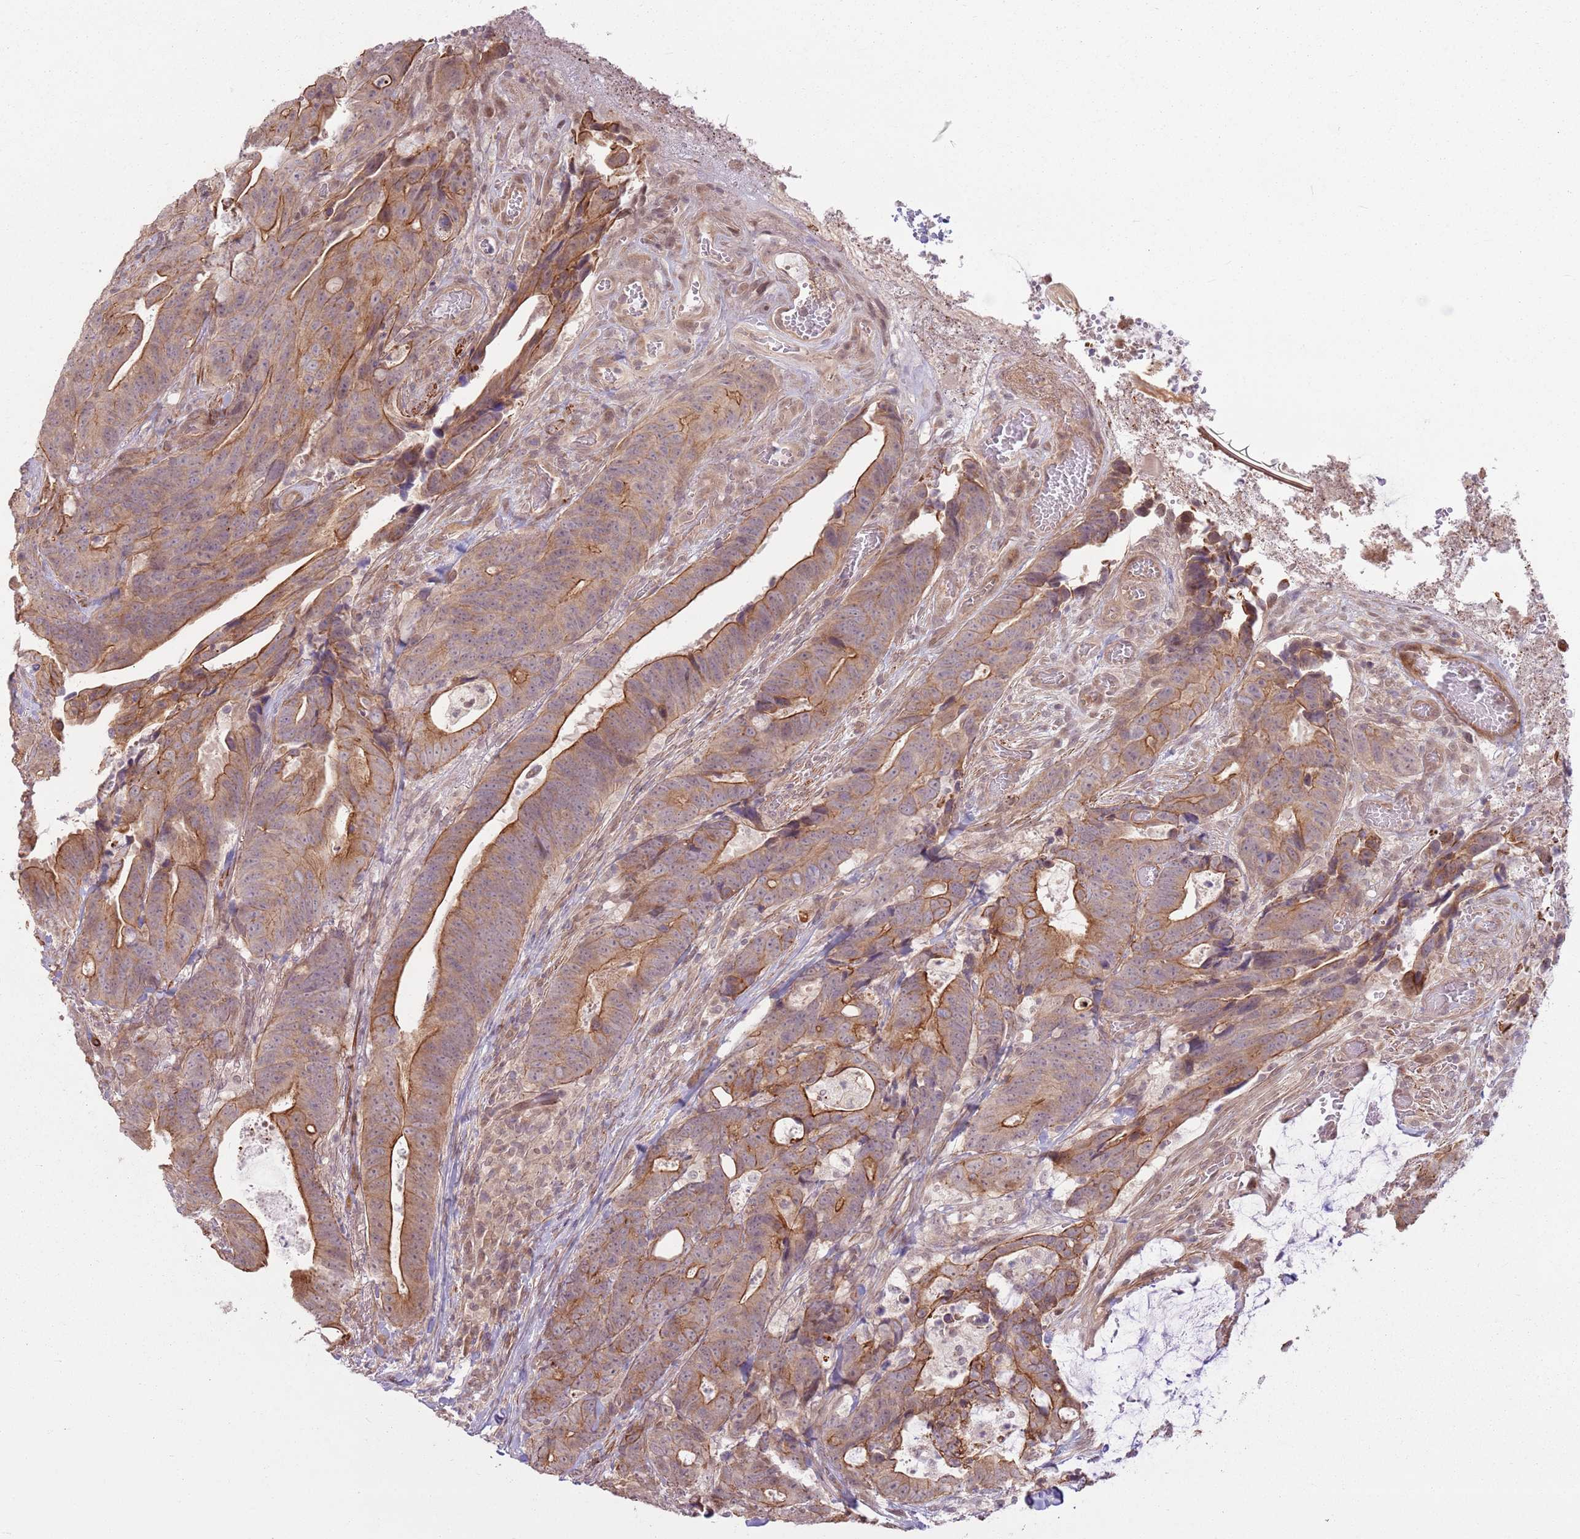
{"staining": {"intensity": "moderate", "quantity": ">75%", "location": "cytoplasmic/membranous"}, "tissue": "colorectal cancer", "cell_type": "Tumor cells", "image_type": "cancer", "snomed": [{"axis": "morphology", "description": "Adenocarcinoma, NOS"}, {"axis": "topography", "description": "Colon"}], "caption": "A brown stain highlights moderate cytoplasmic/membranous staining of a protein in adenocarcinoma (colorectal) tumor cells.", "gene": "CCDC154", "patient": {"sex": "female", "age": 82}}